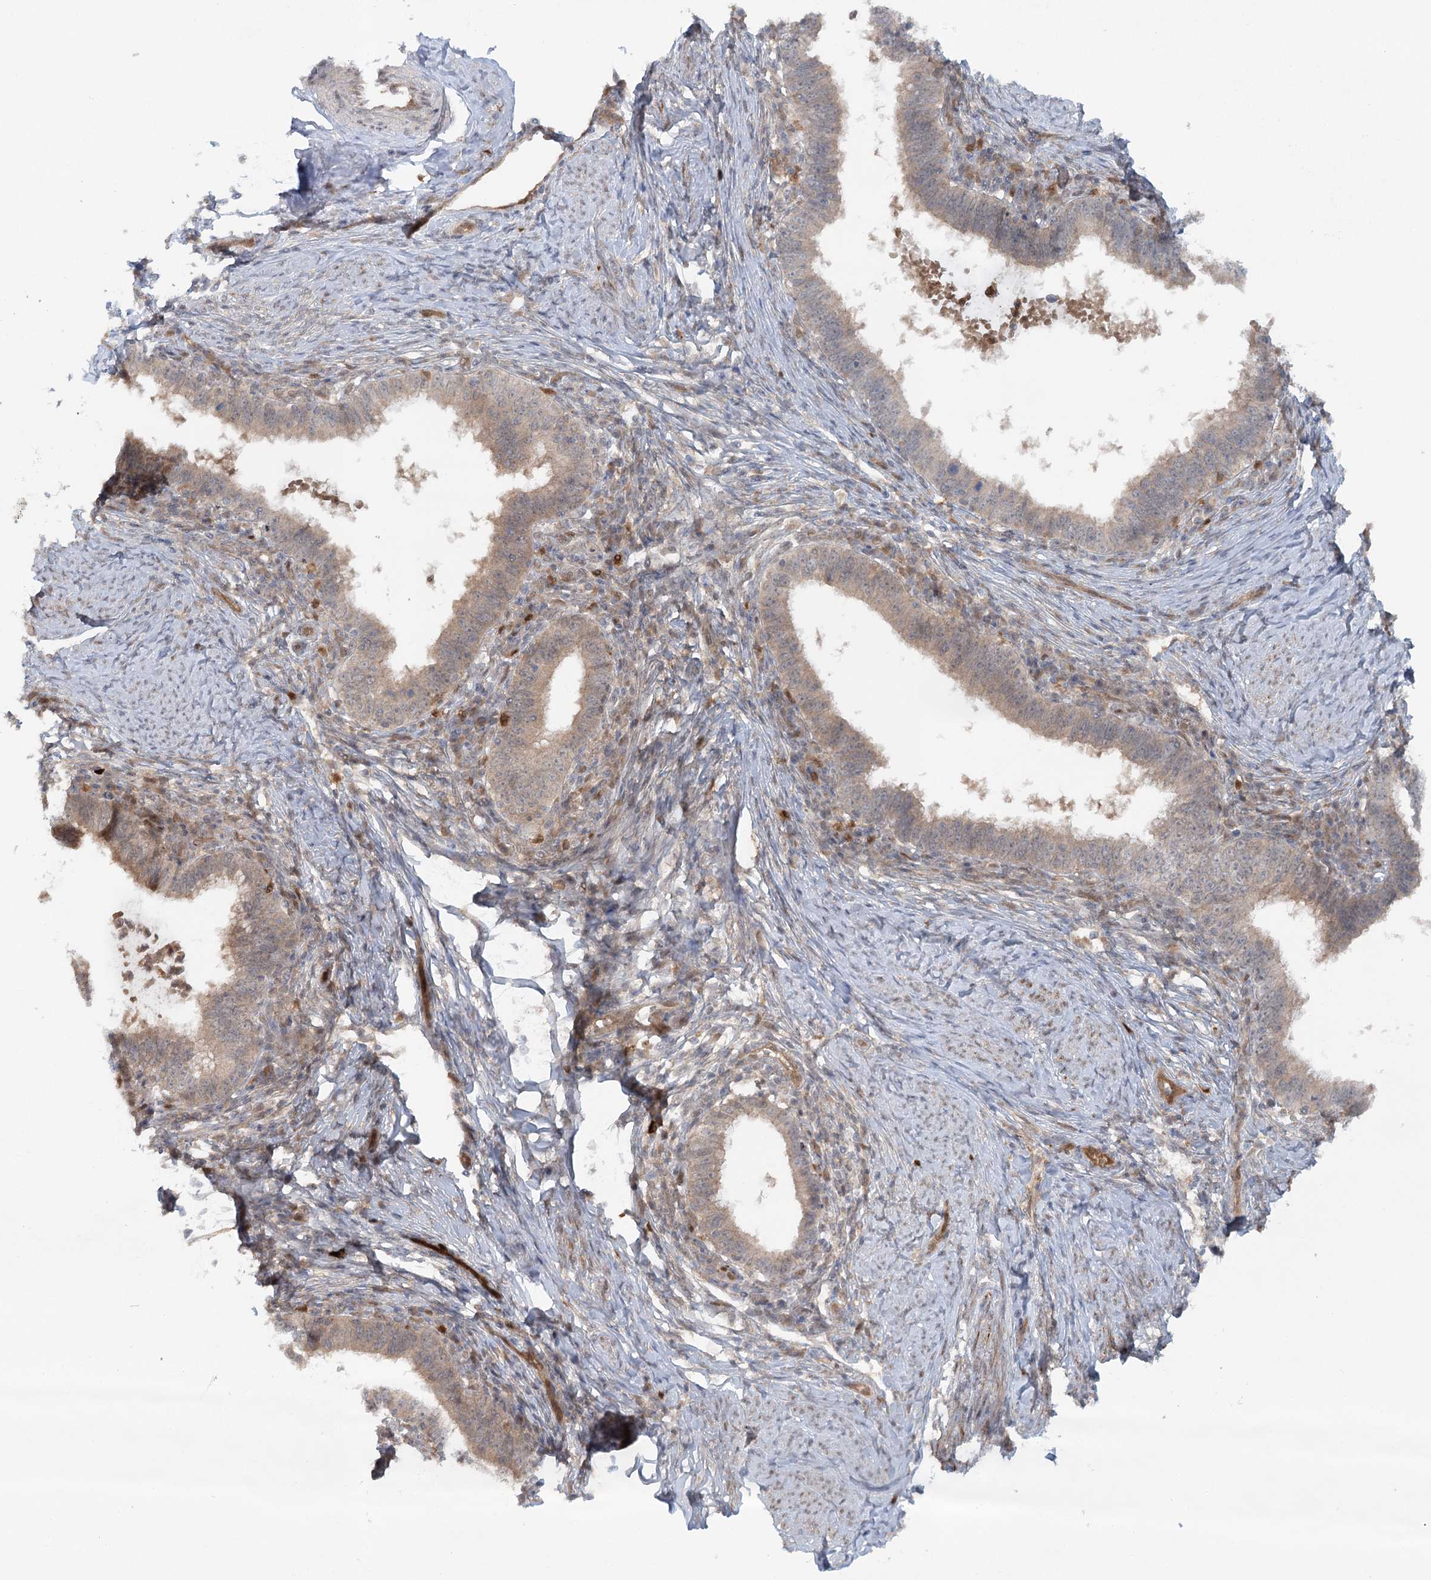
{"staining": {"intensity": "weak", "quantity": ">75%", "location": "cytoplasmic/membranous"}, "tissue": "cervical cancer", "cell_type": "Tumor cells", "image_type": "cancer", "snomed": [{"axis": "morphology", "description": "Adenocarcinoma, NOS"}, {"axis": "topography", "description": "Cervix"}], "caption": "Adenocarcinoma (cervical) was stained to show a protein in brown. There is low levels of weak cytoplasmic/membranous staining in about >75% of tumor cells.", "gene": "GBE1", "patient": {"sex": "female", "age": 36}}